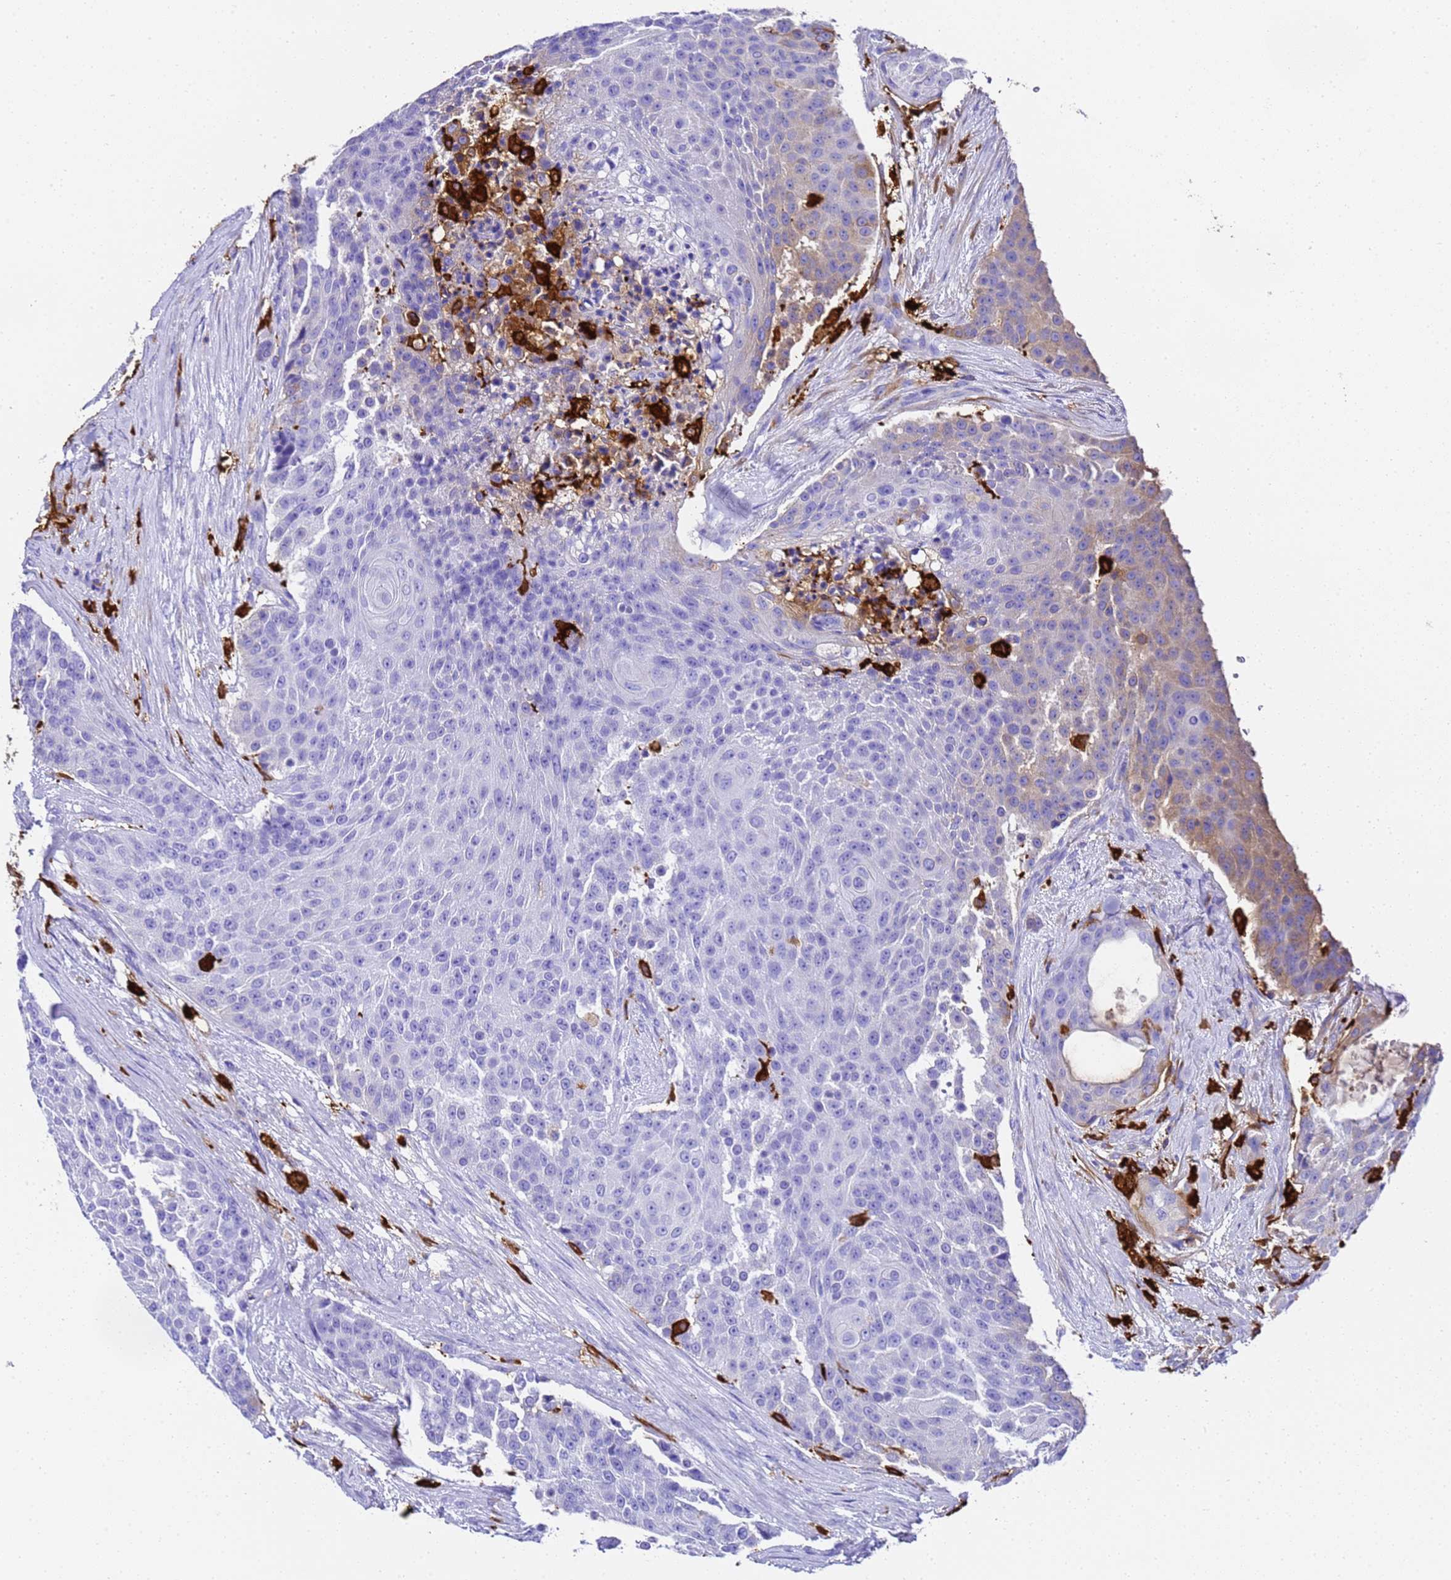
{"staining": {"intensity": "weak", "quantity": "<25%", "location": "cytoplasmic/membranous"}, "tissue": "urothelial cancer", "cell_type": "Tumor cells", "image_type": "cancer", "snomed": [{"axis": "morphology", "description": "Urothelial carcinoma, High grade"}, {"axis": "topography", "description": "Urinary bladder"}], "caption": "Tumor cells are negative for protein expression in human urothelial cancer. Nuclei are stained in blue.", "gene": "FTL", "patient": {"sex": "female", "age": 63}}